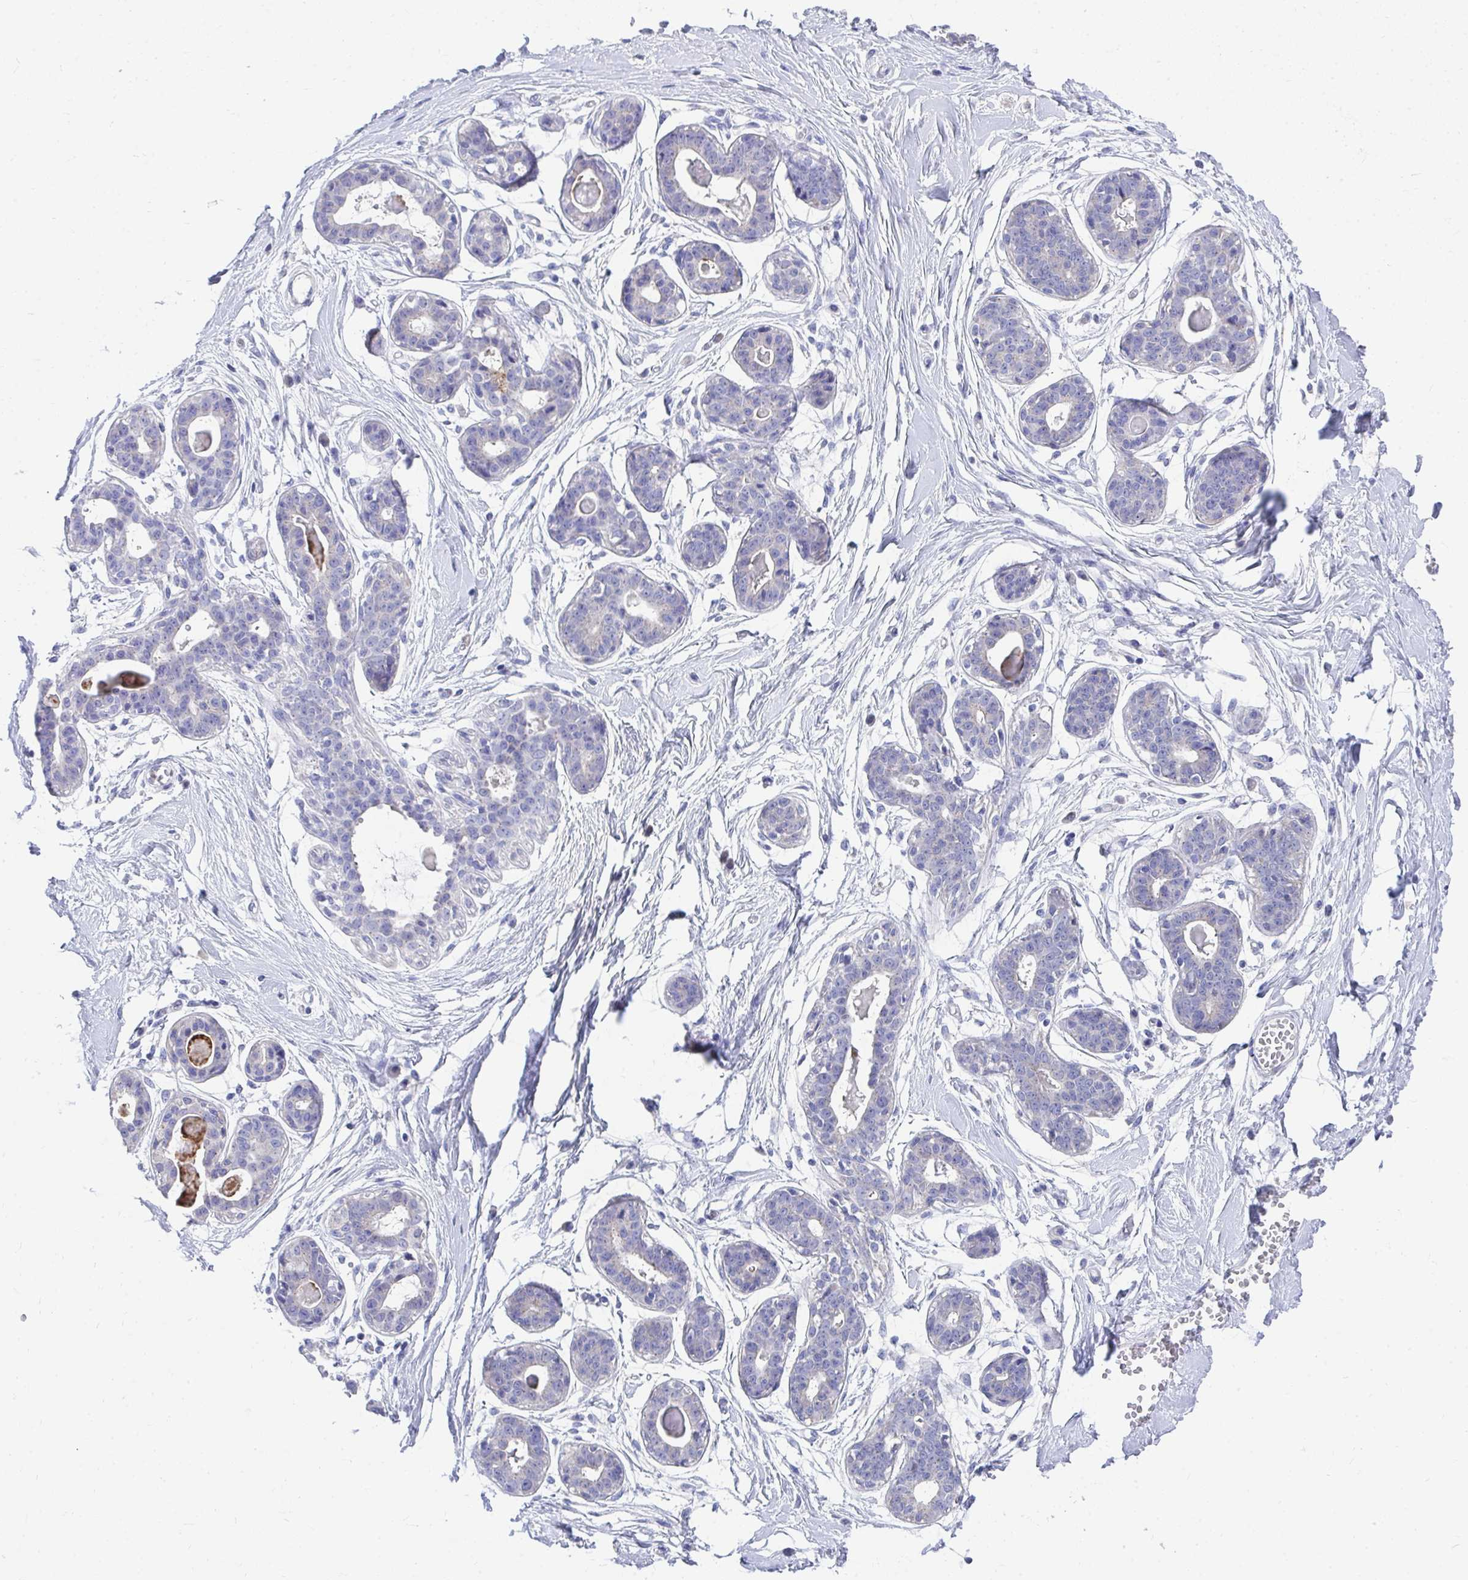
{"staining": {"intensity": "negative", "quantity": "none", "location": "none"}, "tissue": "breast", "cell_type": "Adipocytes", "image_type": "normal", "snomed": [{"axis": "morphology", "description": "Normal tissue, NOS"}, {"axis": "topography", "description": "Breast"}], "caption": "DAB immunohistochemical staining of unremarkable breast displays no significant expression in adipocytes. (DAB immunohistochemistry (IHC), high magnification).", "gene": "TMPRSS2", "patient": {"sex": "female", "age": 45}}